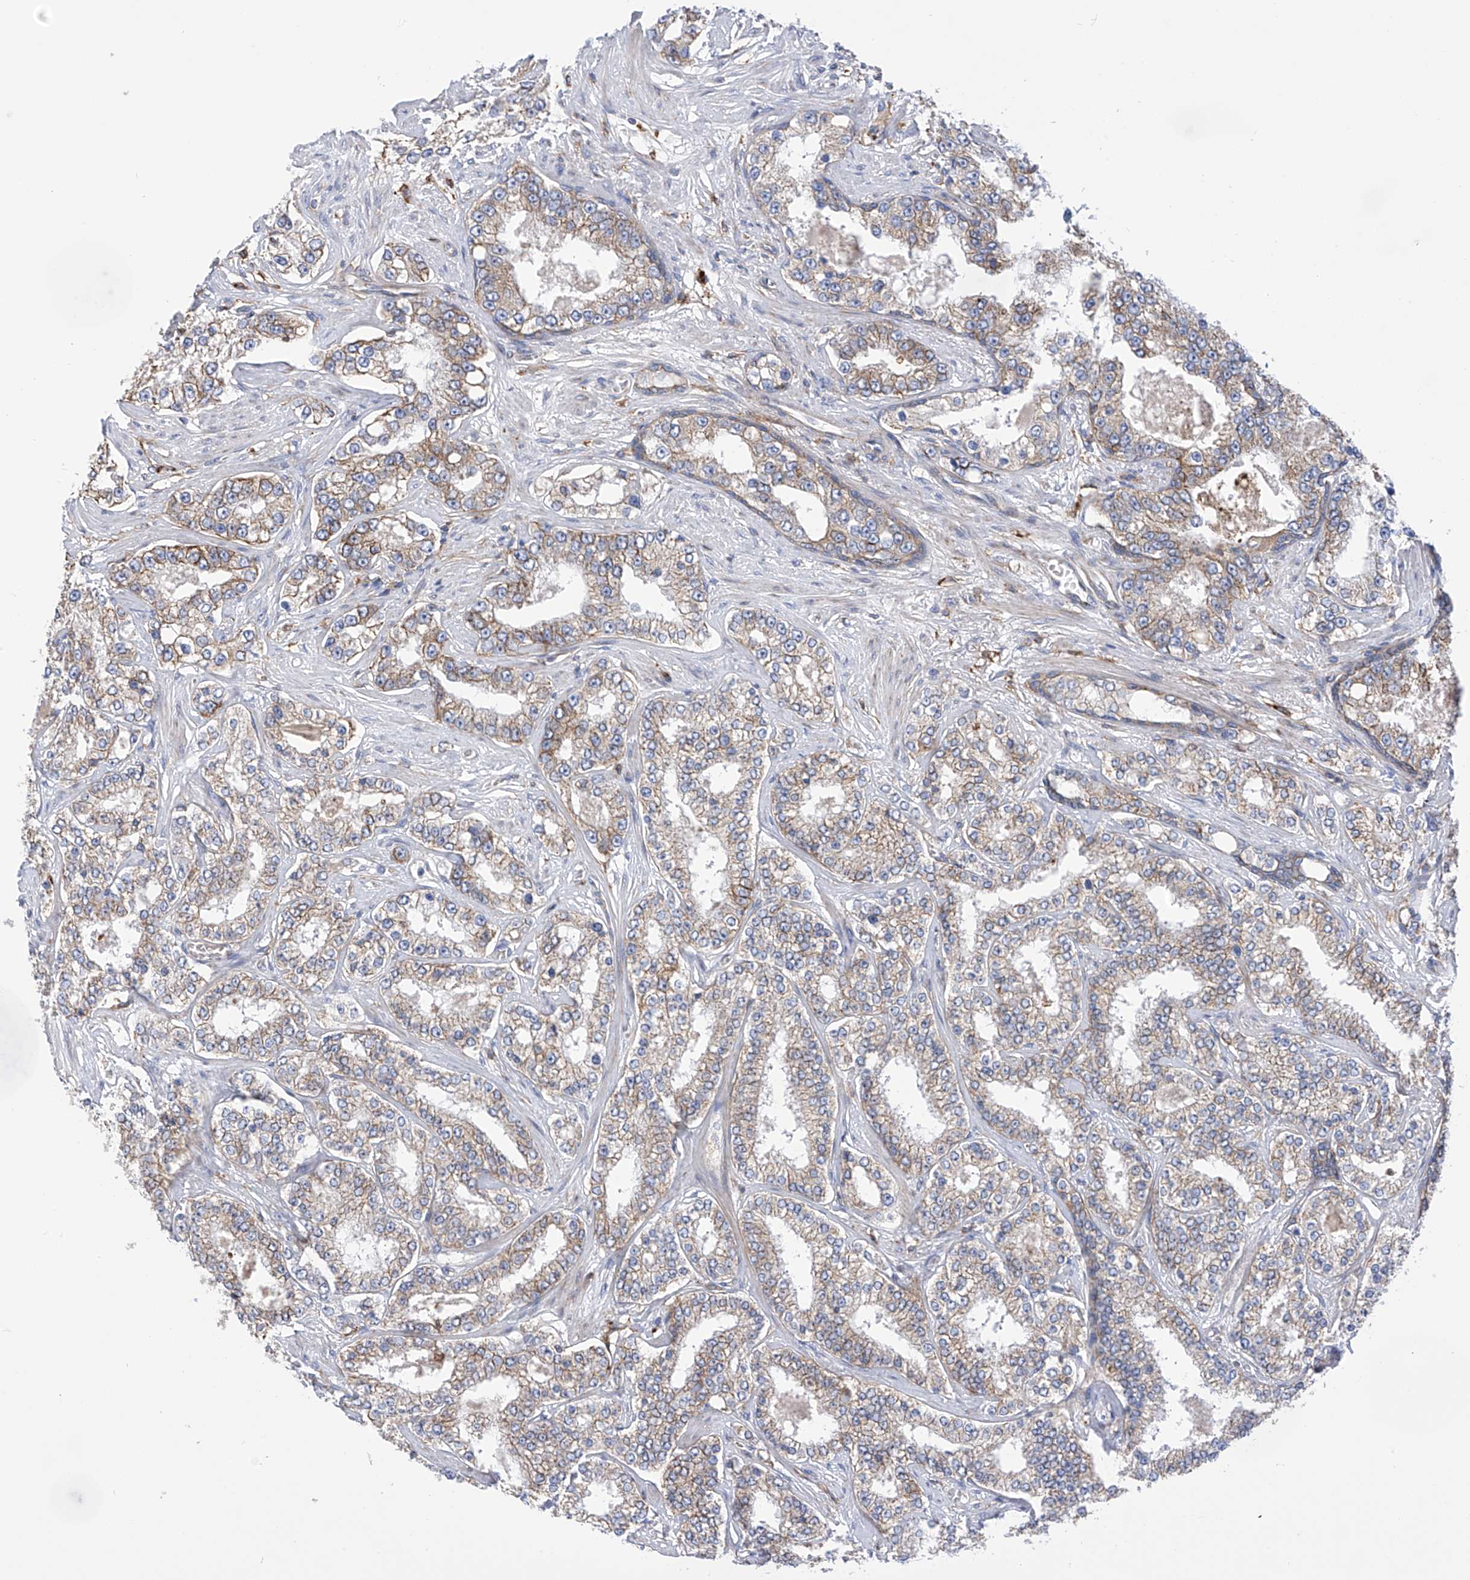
{"staining": {"intensity": "moderate", "quantity": "25%-75%", "location": "cytoplasmic/membranous"}, "tissue": "prostate cancer", "cell_type": "Tumor cells", "image_type": "cancer", "snomed": [{"axis": "morphology", "description": "Normal tissue, NOS"}, {"axis": "morphology", "description": "Adenocarcinoma, High grade"}, {"axis": "topography", "description": "Prostate"}], "caption": "Immunohistochemical staining of prostate cancer (adenocarcinoma (high-grade)) reveals medium levels of moderate cytoplasmic/membranous protein staining in about 25%-75% of tumor cells.", "gene": "P2RX7", "patient": {"sex": "male", "age": 83}}